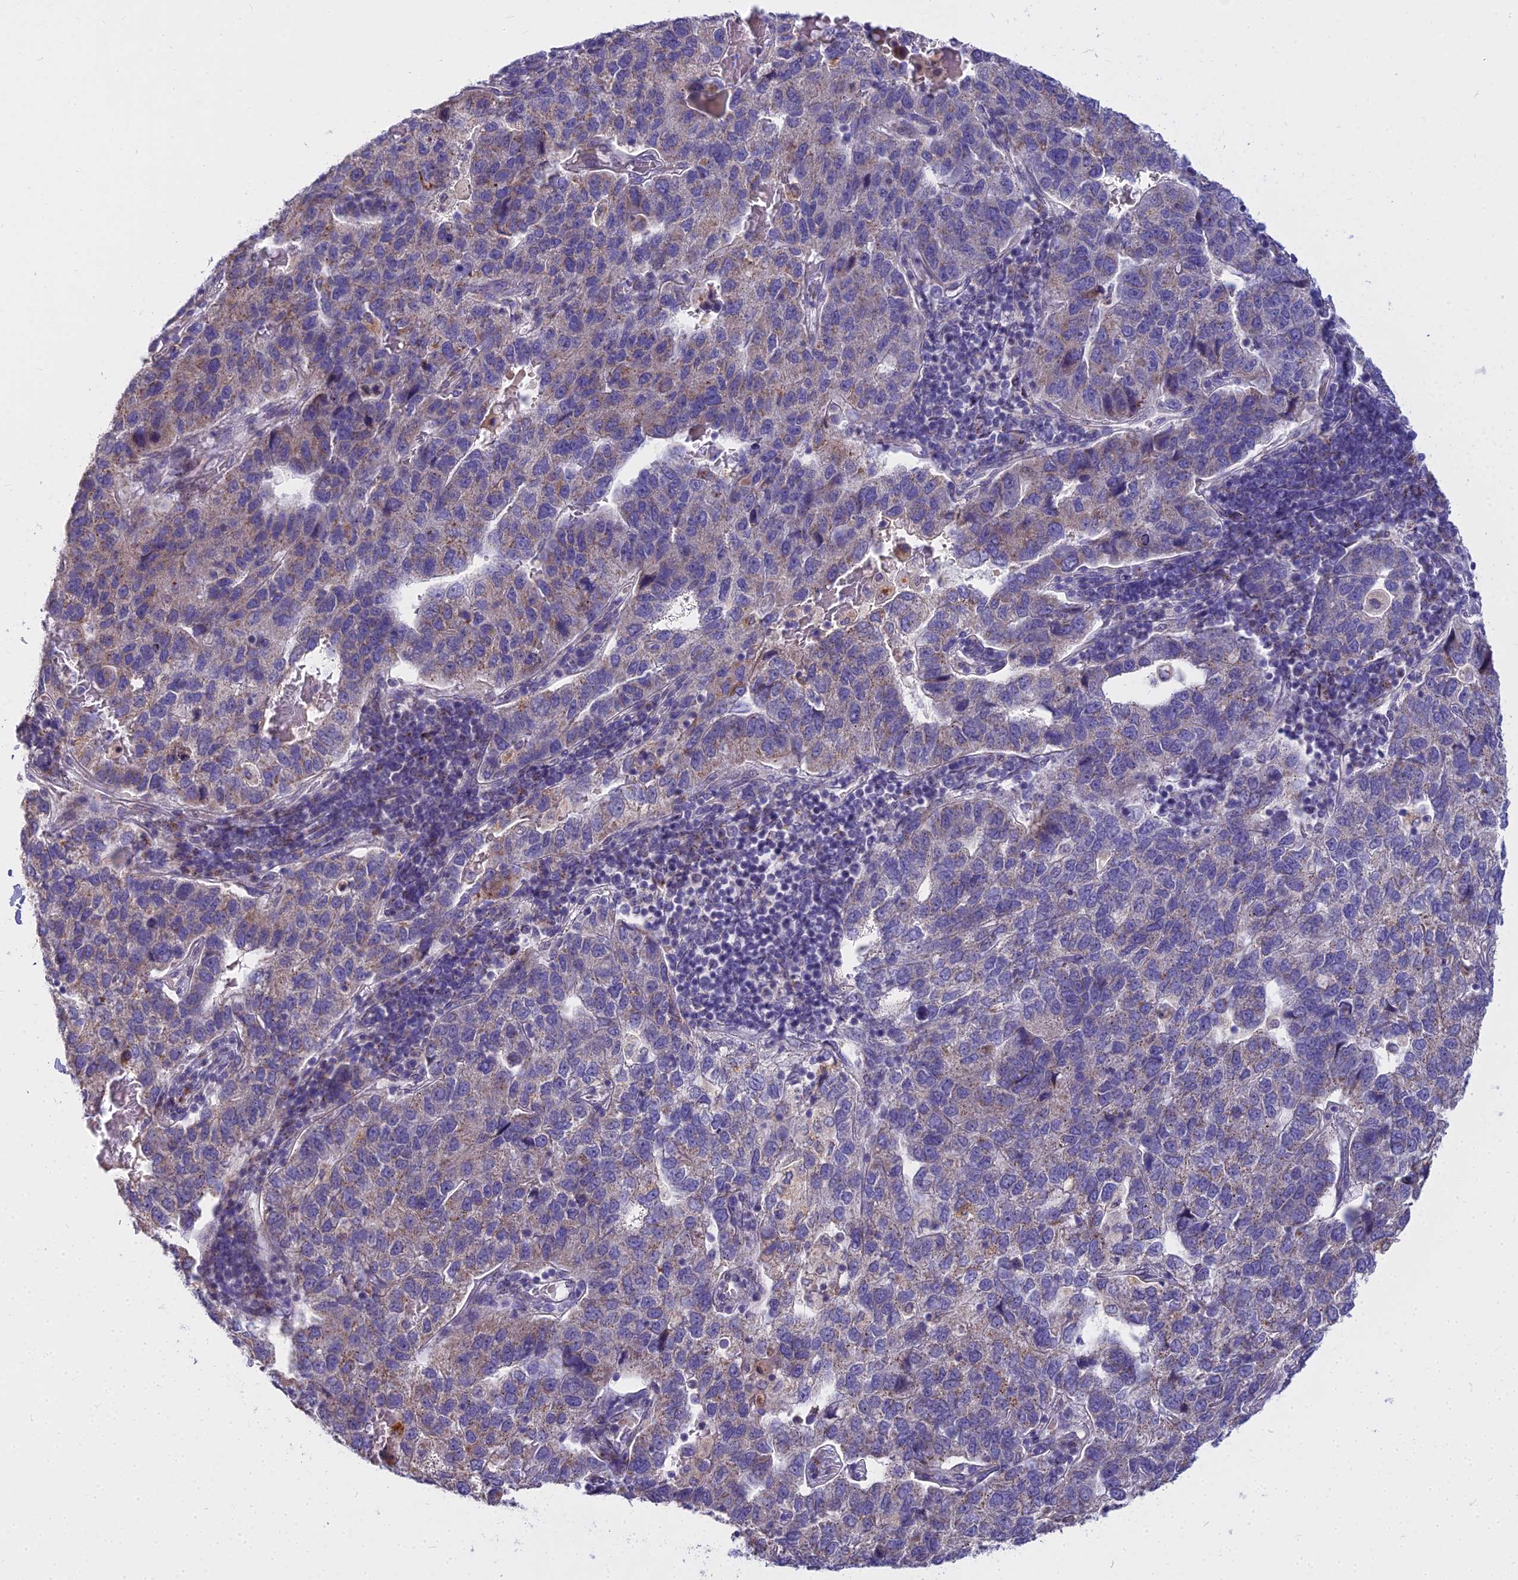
{"staining": {"intensity": "weak", "quantity": "<25%", "location": "cytoplasmic/membranous"}, "tissue": "pancreatic cancer", "cell_type": "Tumor cells", "image_type": "cancer", "snomed": [{"axis": "morphology", "description": "Adenocarcinoma, NOS"}, {"axis": "topography", "description": "Pancreas"}], "caption": "The immunohistochemistry micrograph has no significant positivity in tumor cells of pancreatic adenocarcinoma tissue.", "gene": "WDPCP", "patient": {"sex": "female", "age": 61}}